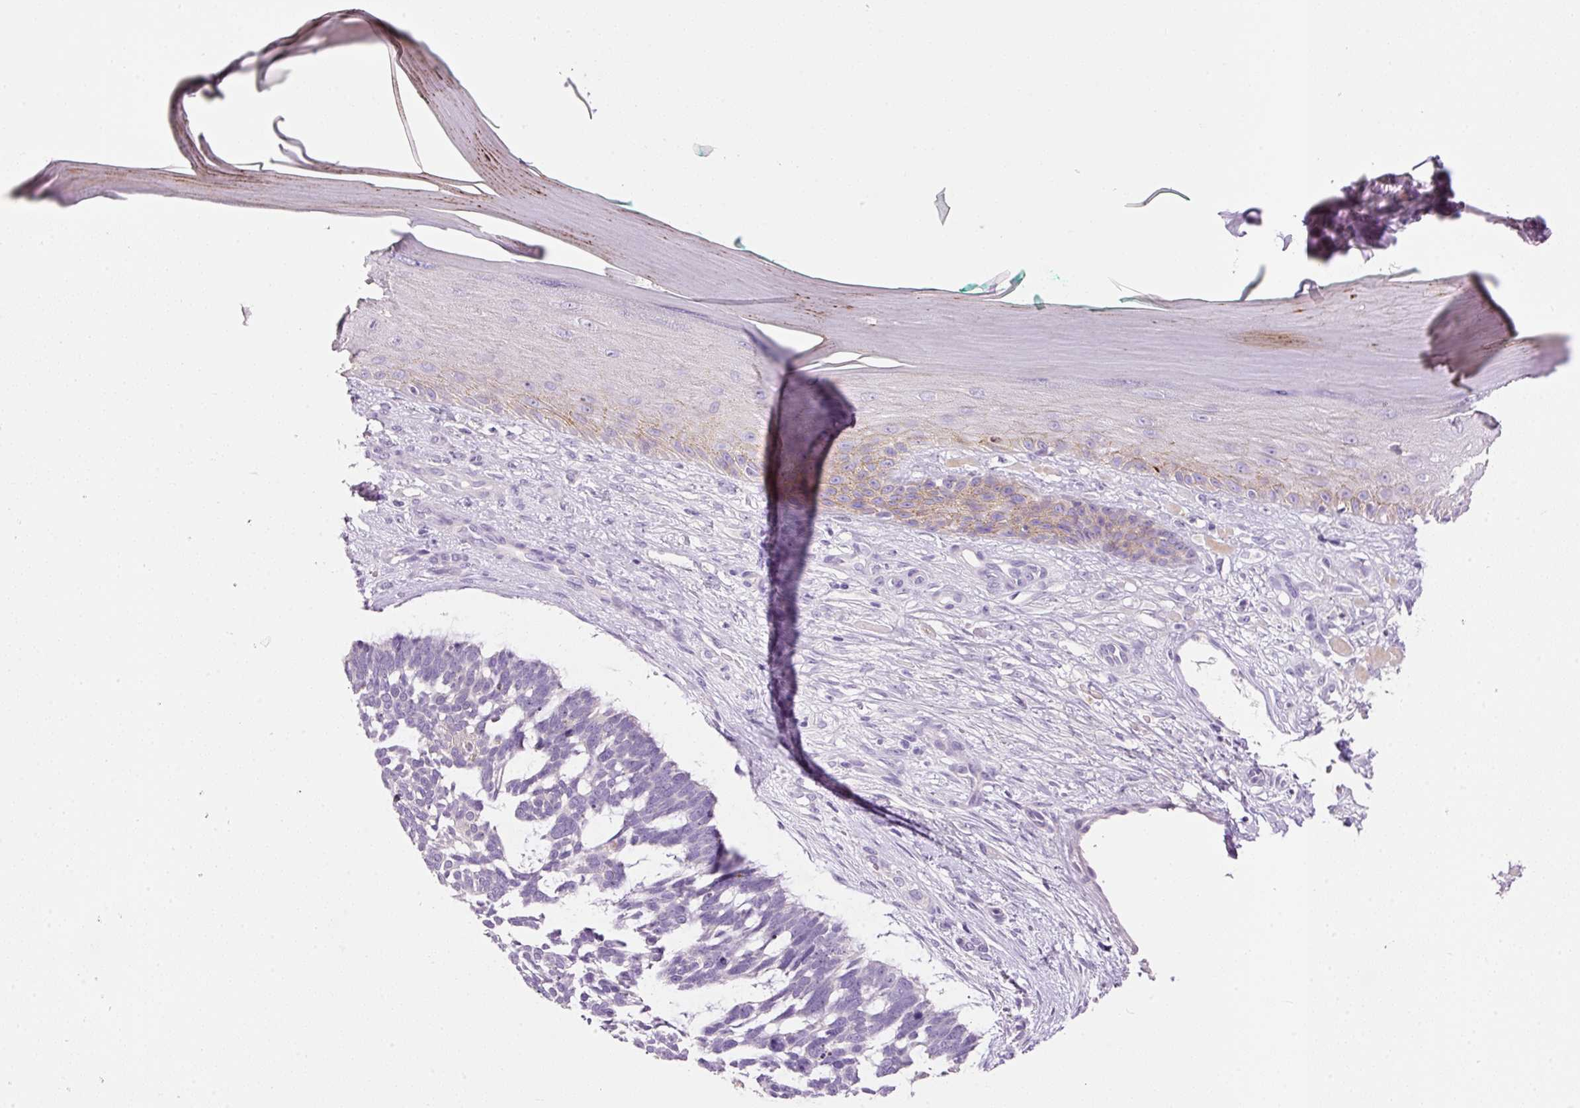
{"staining": {"intensity": "negative", "quantity": "none", "location": "none"}, "tissue": "skin cancer", "cell_type": "Tumor cells", "image_type": "cancer", "snomed": [{"axis": "morphology", "description": "Basal cell carcinoma"}, {"axis": "topography", "description": "Skin"}], "caption": "High magnification brightfield microscopy of skin cancer stained with DAB (brown) and counterstained with hematoxylin (blue): tumor cells show no significant staining. Brightfield microscopy of immunohistochemistry stained with DAB (brown) and hematoxylin (blue), captured at high magnification.", "gene": "TENT5C", "patient": {"sex": "male", "age": 88}}